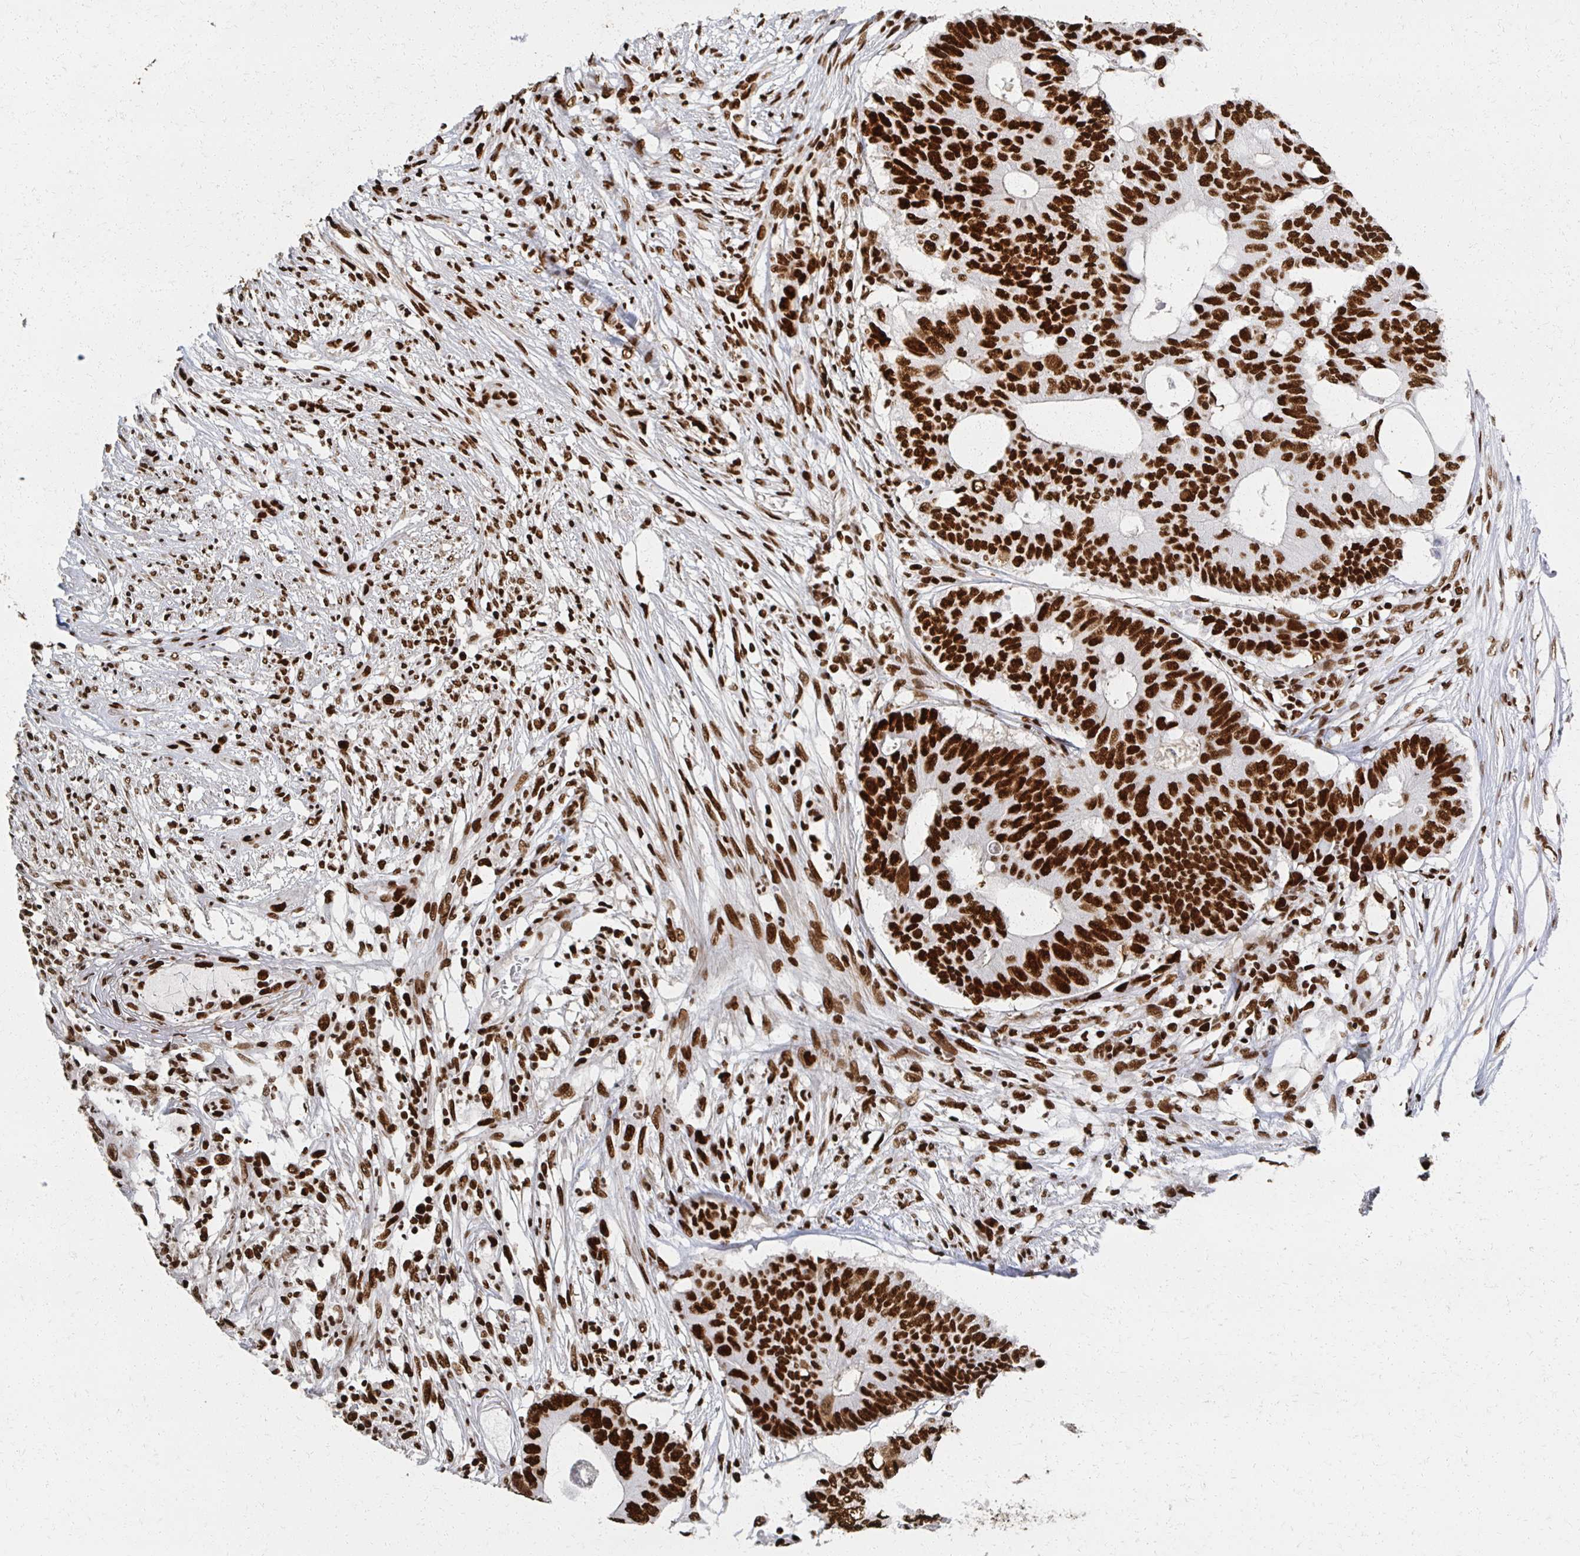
{"staining": {"intensity": "strong", "quantity": ">75%", "location": "nuclear"}, "tissue": "colorectal cancer", "cell_type": "Tumor cells", "image_type": "cancer", "snomed": [{"axis": "morphology", "description": "Adenocarcinoma, NOS"}, {"axis": "topography", "description": "Colon"}], "caption": "This is an image of immunohistochemistry (IHC) staining of adenocarcinoma (colorectal), which shows strong expression in the nuclear of tumor cells.", "gene": "RBBP7", "patient": {"sex": "male", "age": 71}}